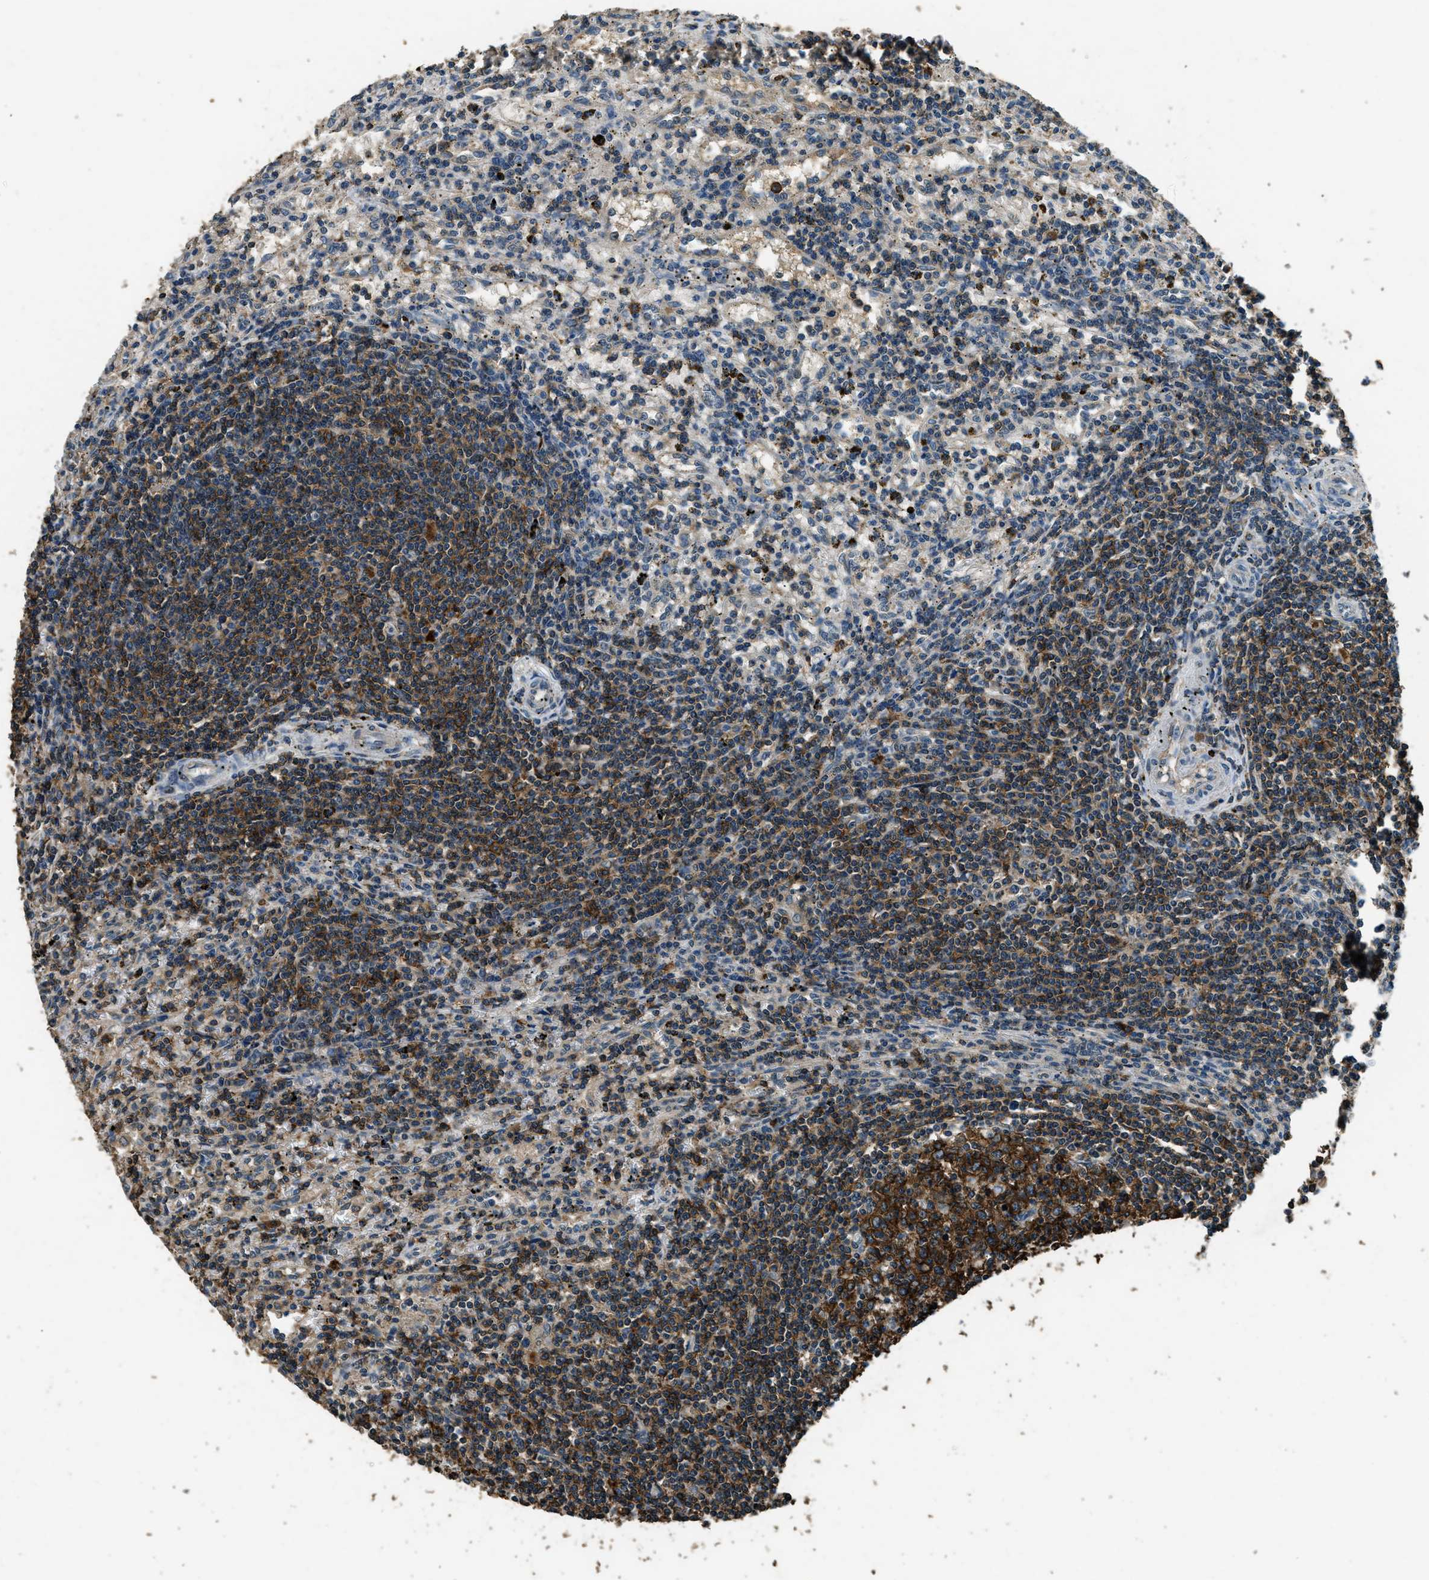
{"staining": {"intensity": "moderate", "quantity": "25%-75%", "location": "cytoplasmic/membranous"}, "tissue": "lymphoma", "cell_type": "Tumor cells", "image_type": "cancer", "snomed": [{"axis": "morphology", "description": "Malignant lymphoma, non-Hodgkin's type, Low grade"}, {"axis": "topography", "description": "Spleen"}], "caption": "Brown immunohistochemical staining in lymphoma shows moderate cytoplasmic/membranous staining in about 25%-75% of tumor cells.", "gene": "SALL3", "patient": {"sex": "male", "age": 76}}